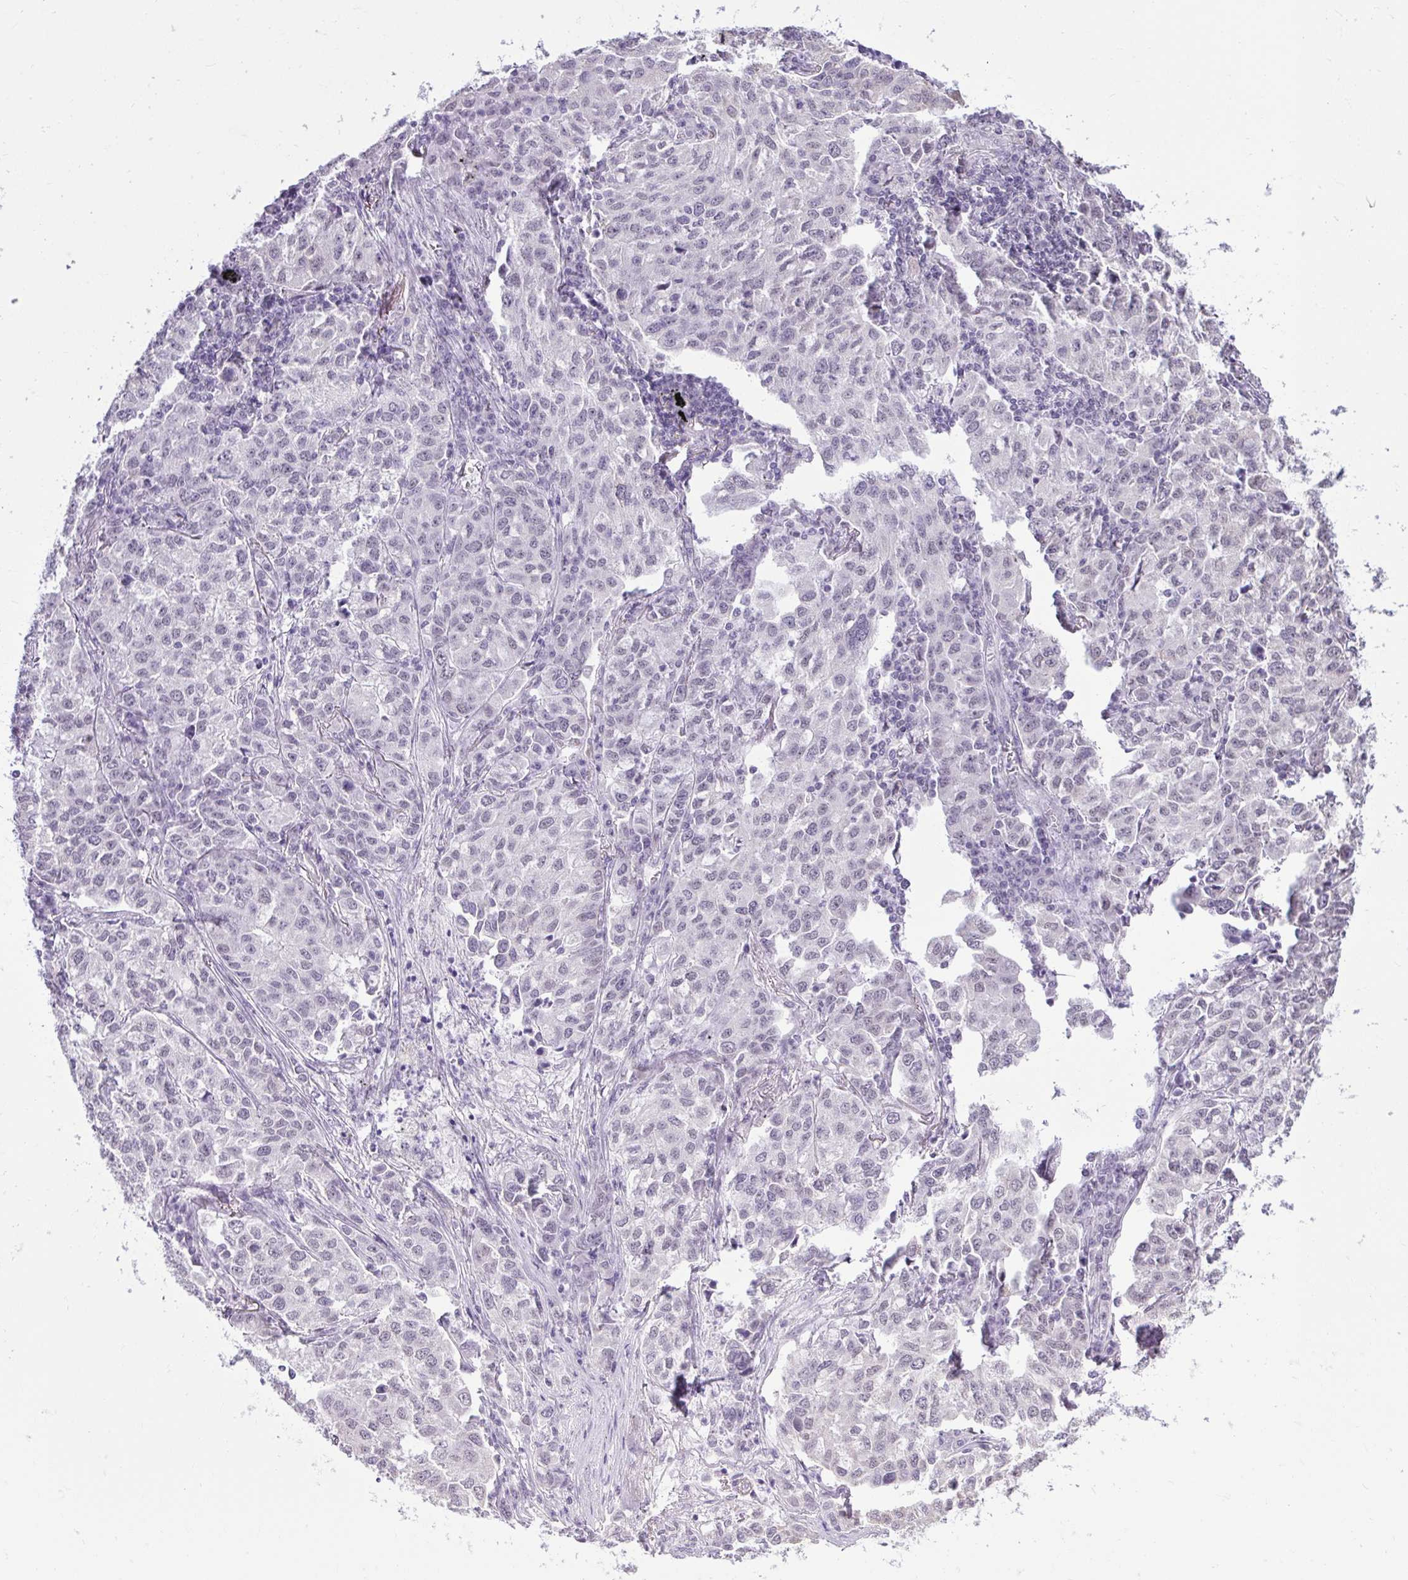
{"staining": {"intensity": "negative", "quantity": "none", "location": "none"}, "tissue": "lung cancer", "cell_type": "Tumor cells", "image_type": "cancer", "snomed": [{"axis": "morphology", "description": "Adenocarcinoma, NOS"}, {"axis": "morphology", "description": "Adenocarcinoma, metastatic, NOS"}, {"axis": "topography", "description": "Lymph node"}, {"axis": "topography", "description": "Lung"}], "caption": "IHC micrograph of lung cancer (adenocarcinoma) stained for a protein (brown), which demonstrates no staining in tumor cells.", "gene": "NPPA", "patient": {"sex": "female", "age": 65}}